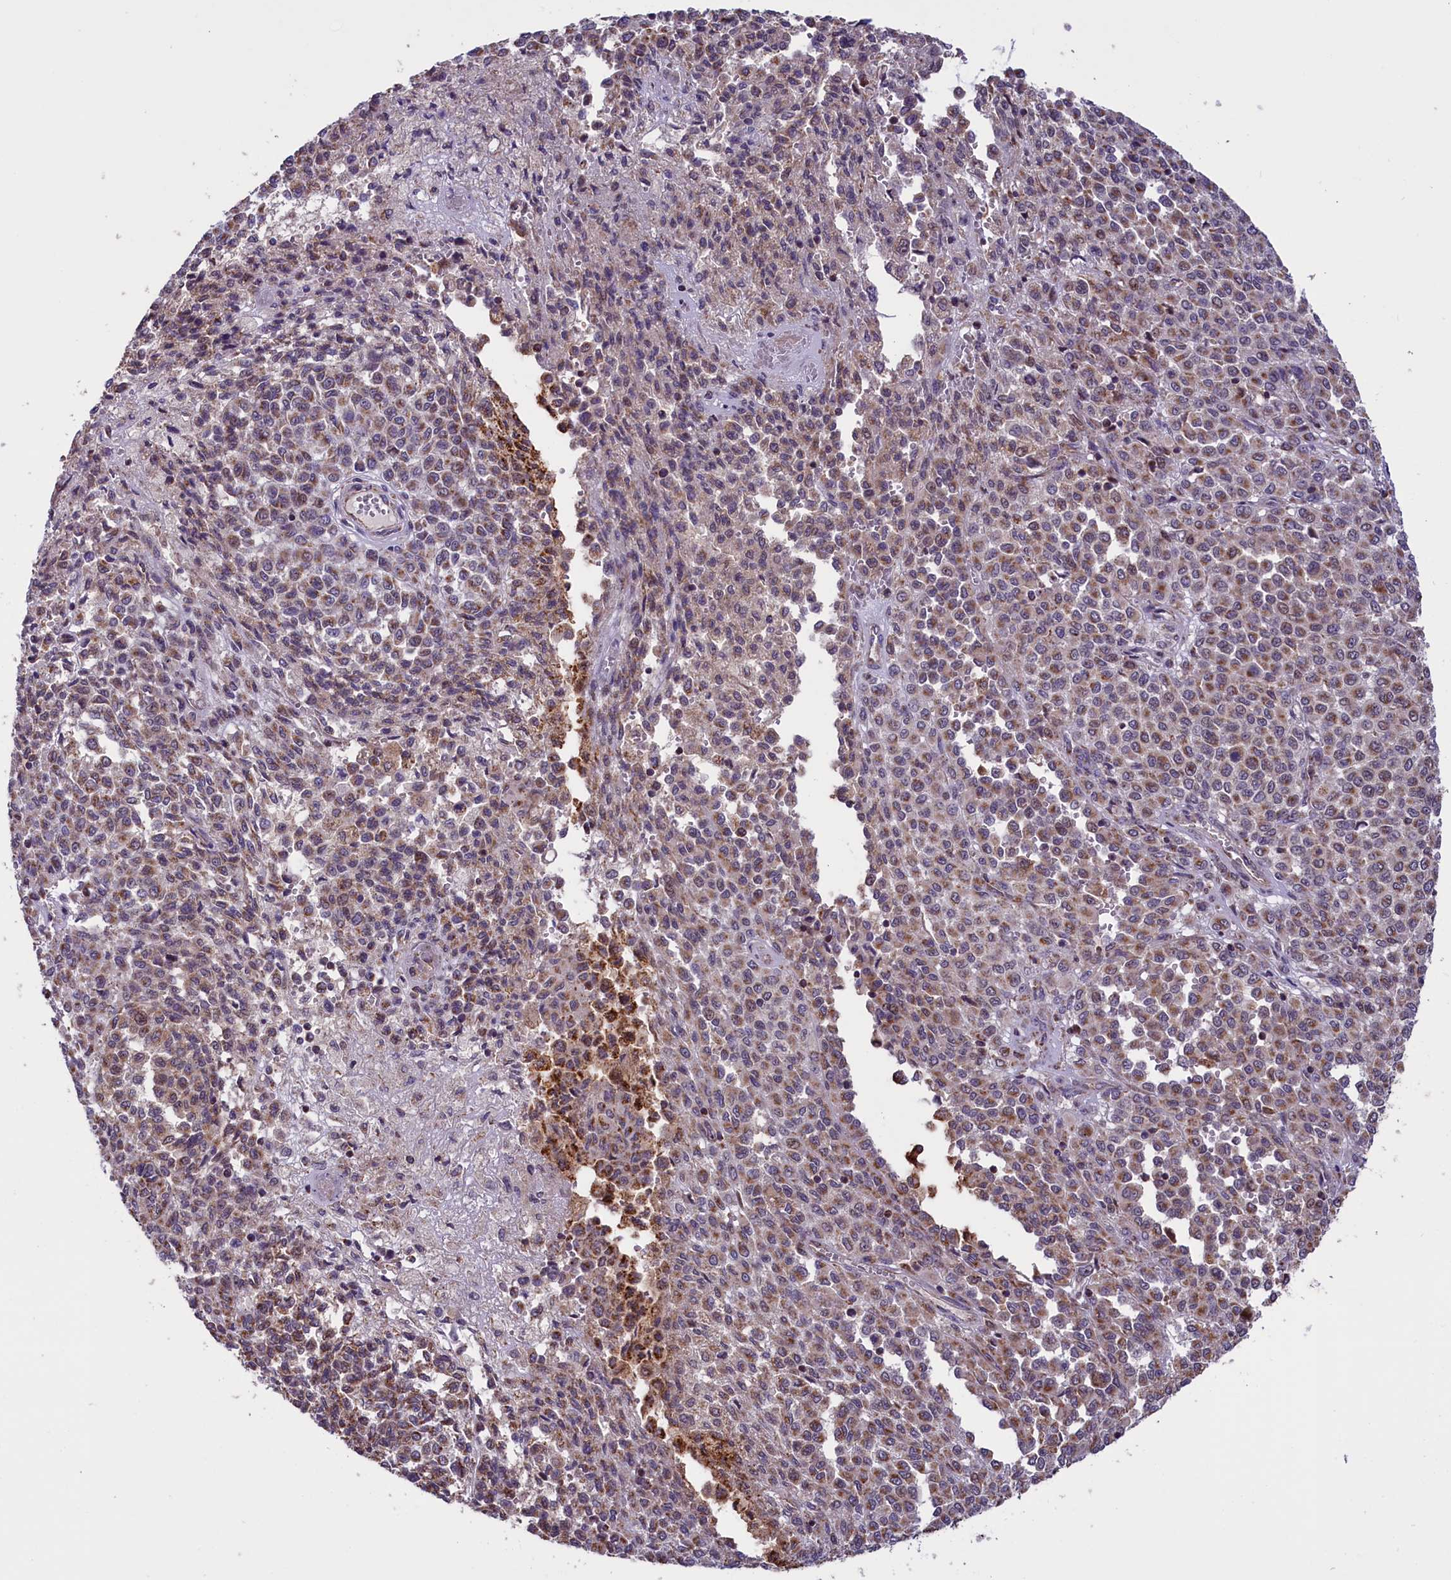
{"staining": {"intensity": "moderate", "quantity": ">75%", "location": "cytoplasmic/membranous"}, "tissue": "melanoma", "cell_type": "Tumor cells", "image_type": "cancer", "snomed": [{"axis": "morphology", "description": "Malignant melanoma, Metastatic site"}, {"axis": "topography", "description": "Pancreas"}], "caption": "Protein expression analysis of human malignant melanoma (metastatic site) reveals moderate cytoplasmic/membranous positivity in about >75% of tumor cells.", "gene": "GLRX5", "patient": {"sex": "female", "age": 30}}